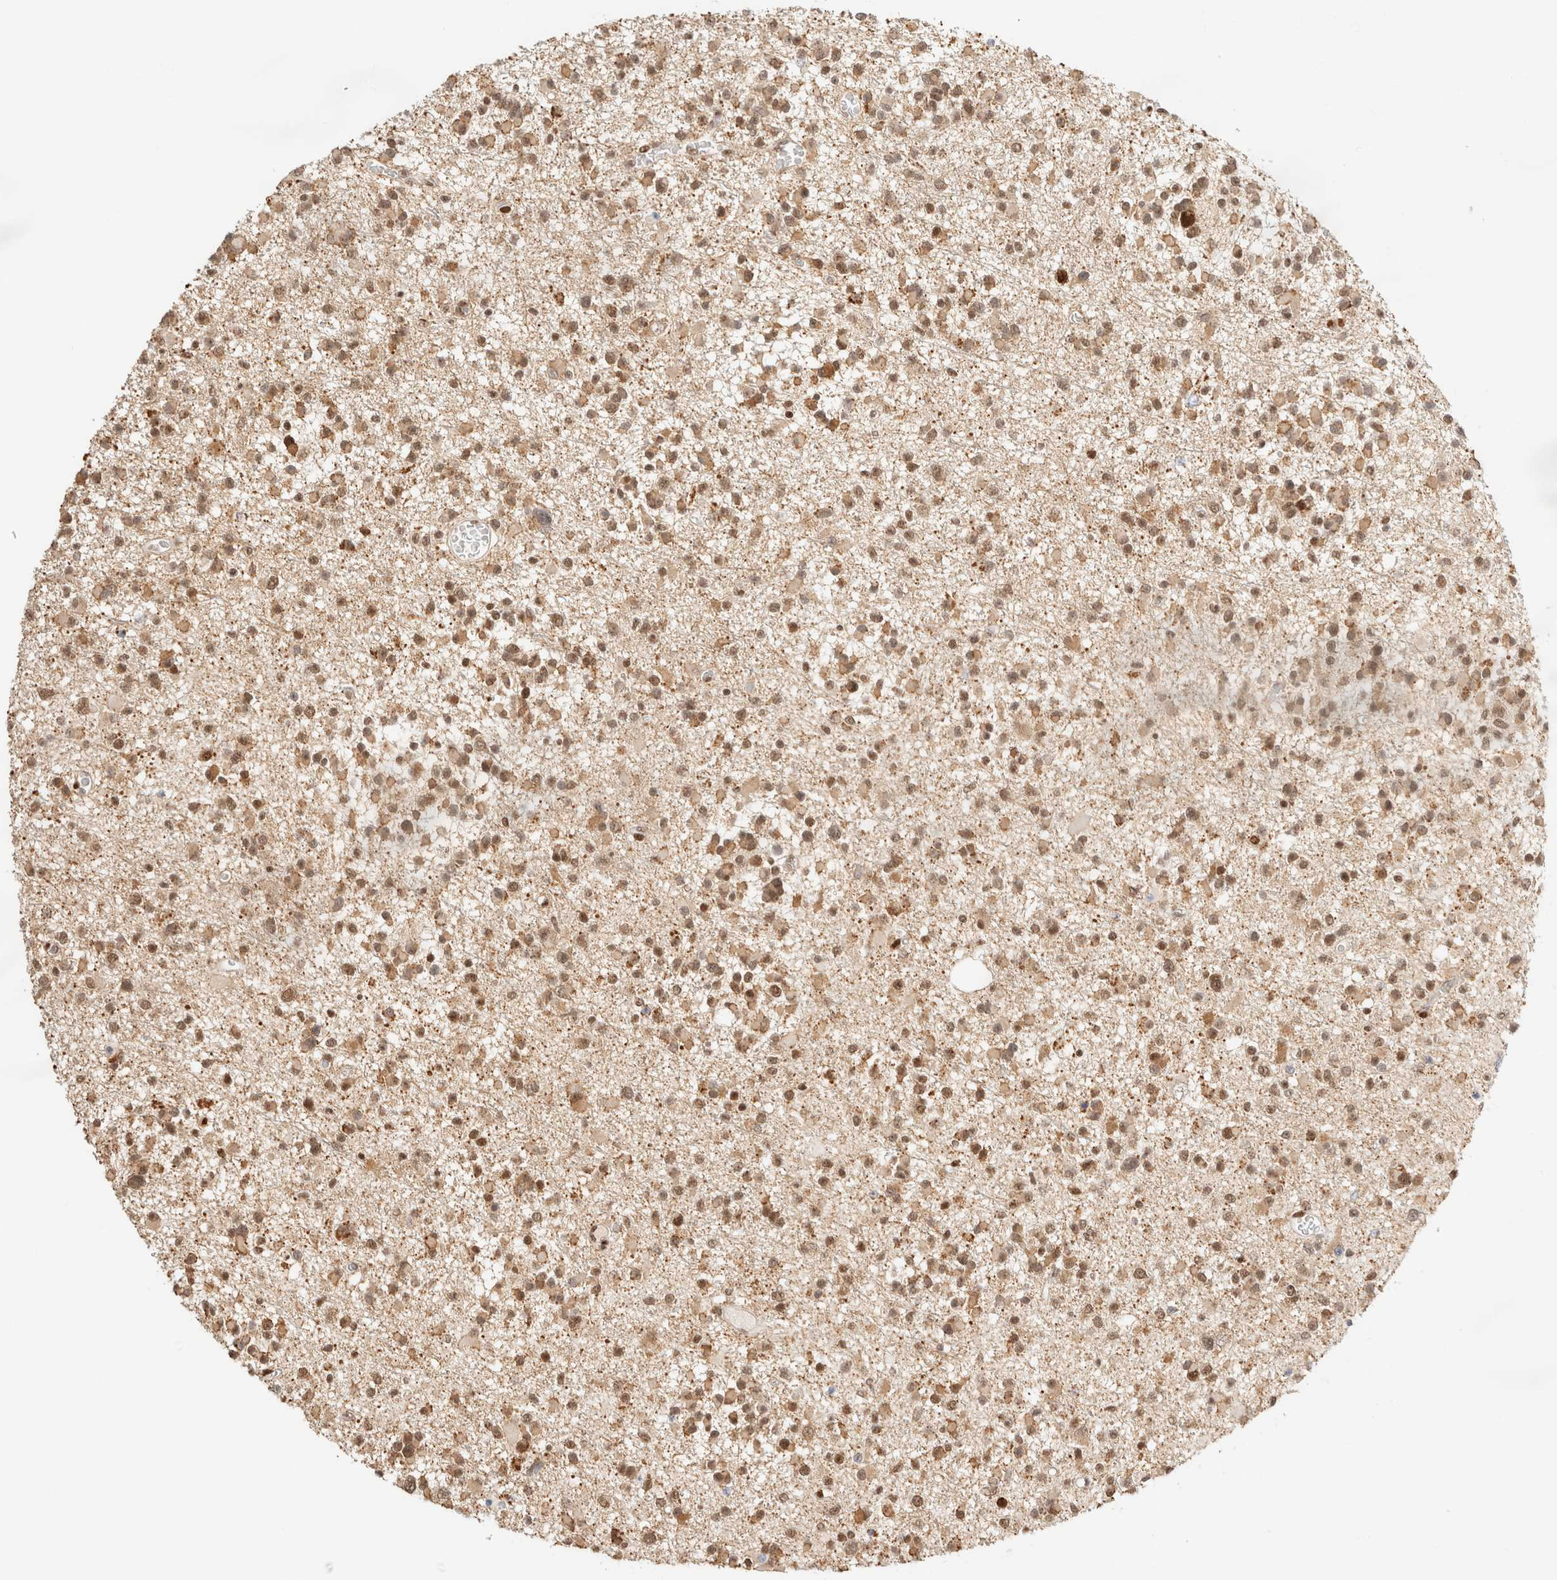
{"staining": {"intensity": "moderate", "quantity": ">75%", "location": "cytoplasmic/membranous,nuclear"}, "tissue": "glioma", "cell_type": "Tumor cells", "image_type": "cancer", "snomed": [{"axis": "morphology", "description": "Glioma, malignant, Low grade"}, {"axis": "topography", "description": "Brain"}], "caption": "This is an image of IHC staining of glioma, which shows moderate positivity in the cytoplasmic/membranous and nuclear of tumor cells.", "gene": "ZNF768", "patient": {"sex": "female", "age": 22}}